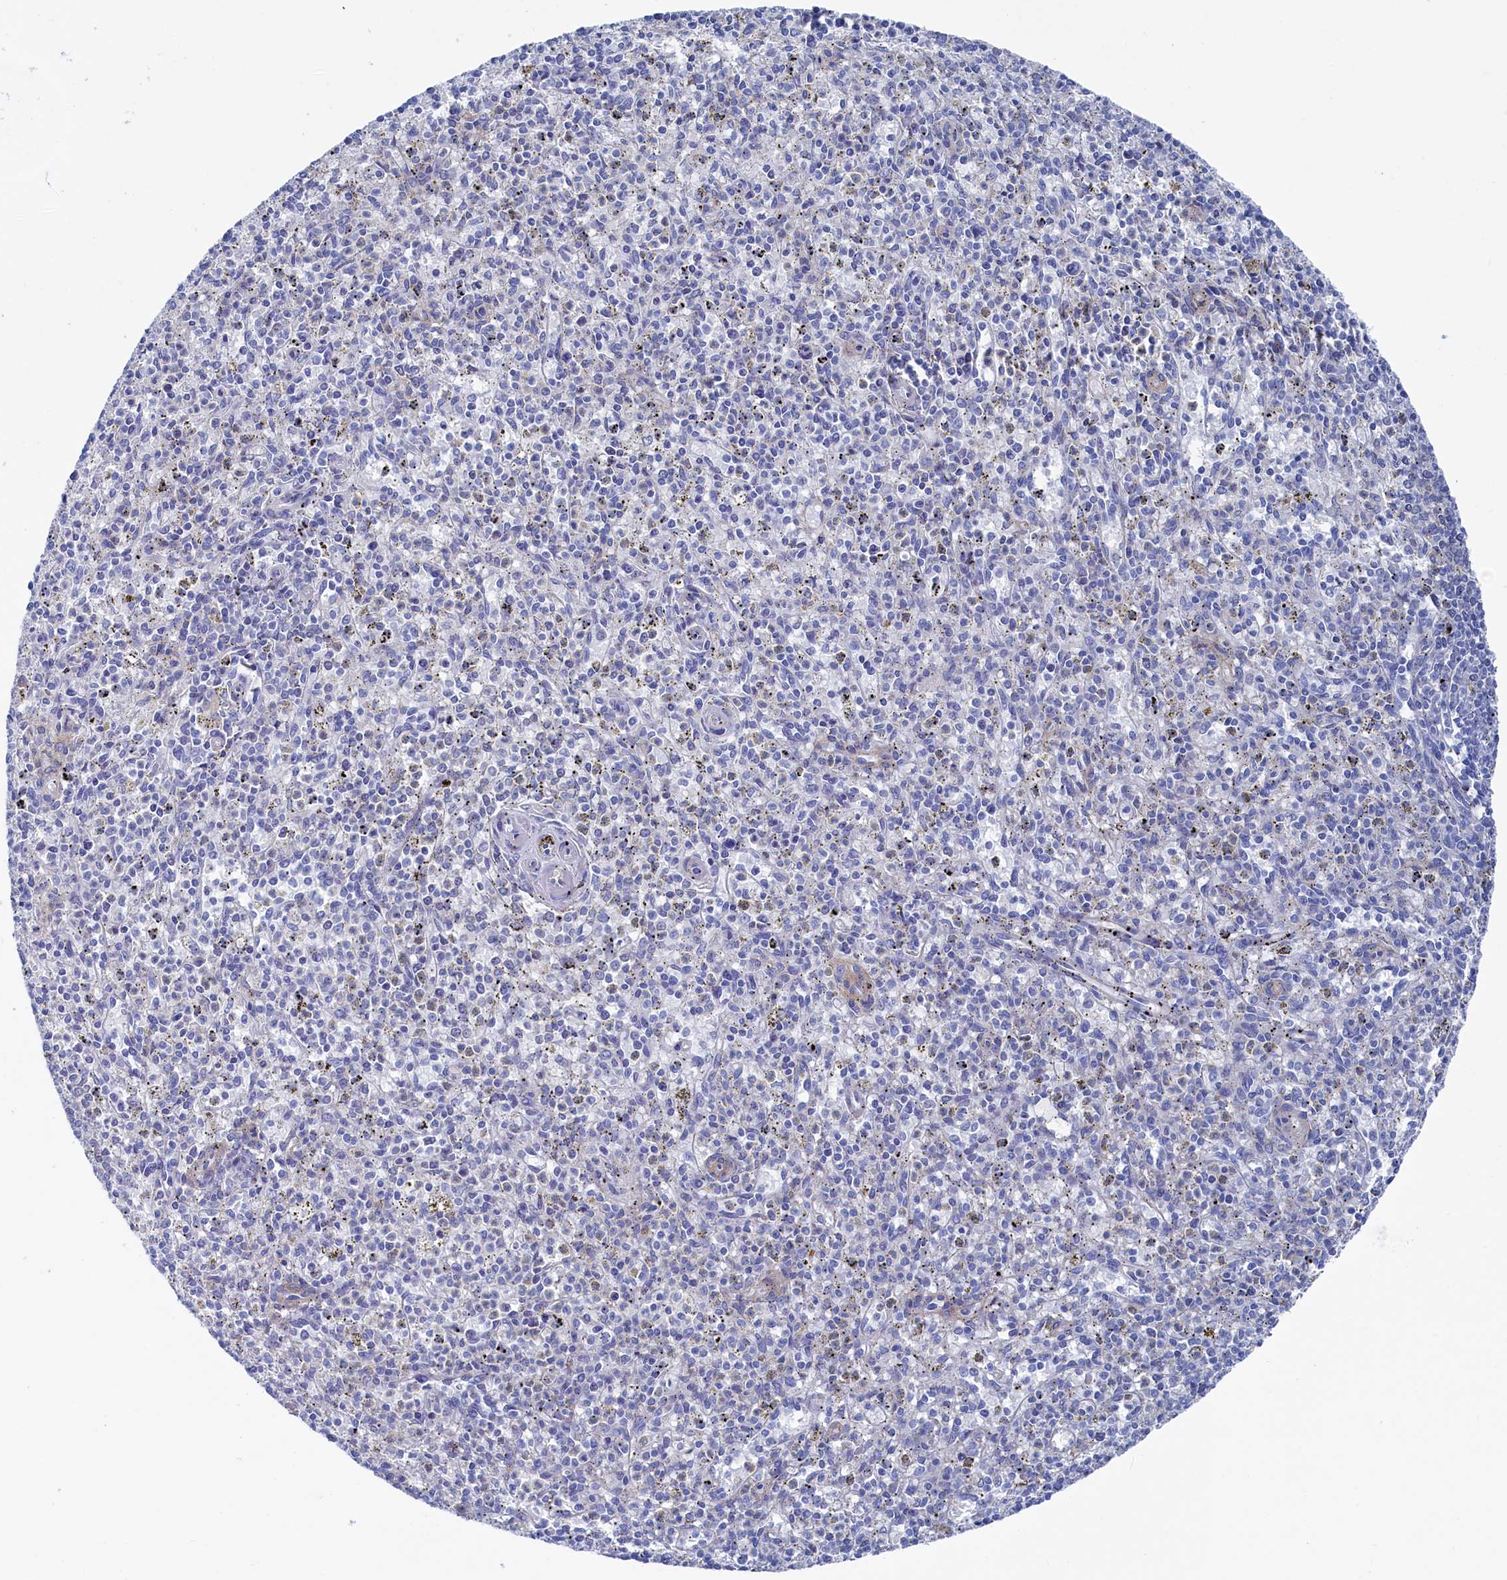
{"staining": {"intensity": "negative", "quantity": "none", "location": "none"}, "tissue": "spleen", "cell_type": "Cells in red pulp", "image_type": "normal", "snomed": [{"axis": "morphology", "description": "Normal tissue, NOS"}, {"axis": "topography", "description": "Spleen"}], "caption": "This photomicrograph is of benign spleen stained with immunohistochemistry (IHC) to label a protein in brown with the nuclei are counter-stained blue. There is no expression in cells in red pulp.", "gene": "TMOD2", "patient": {"sex": "male", "age": 72}}